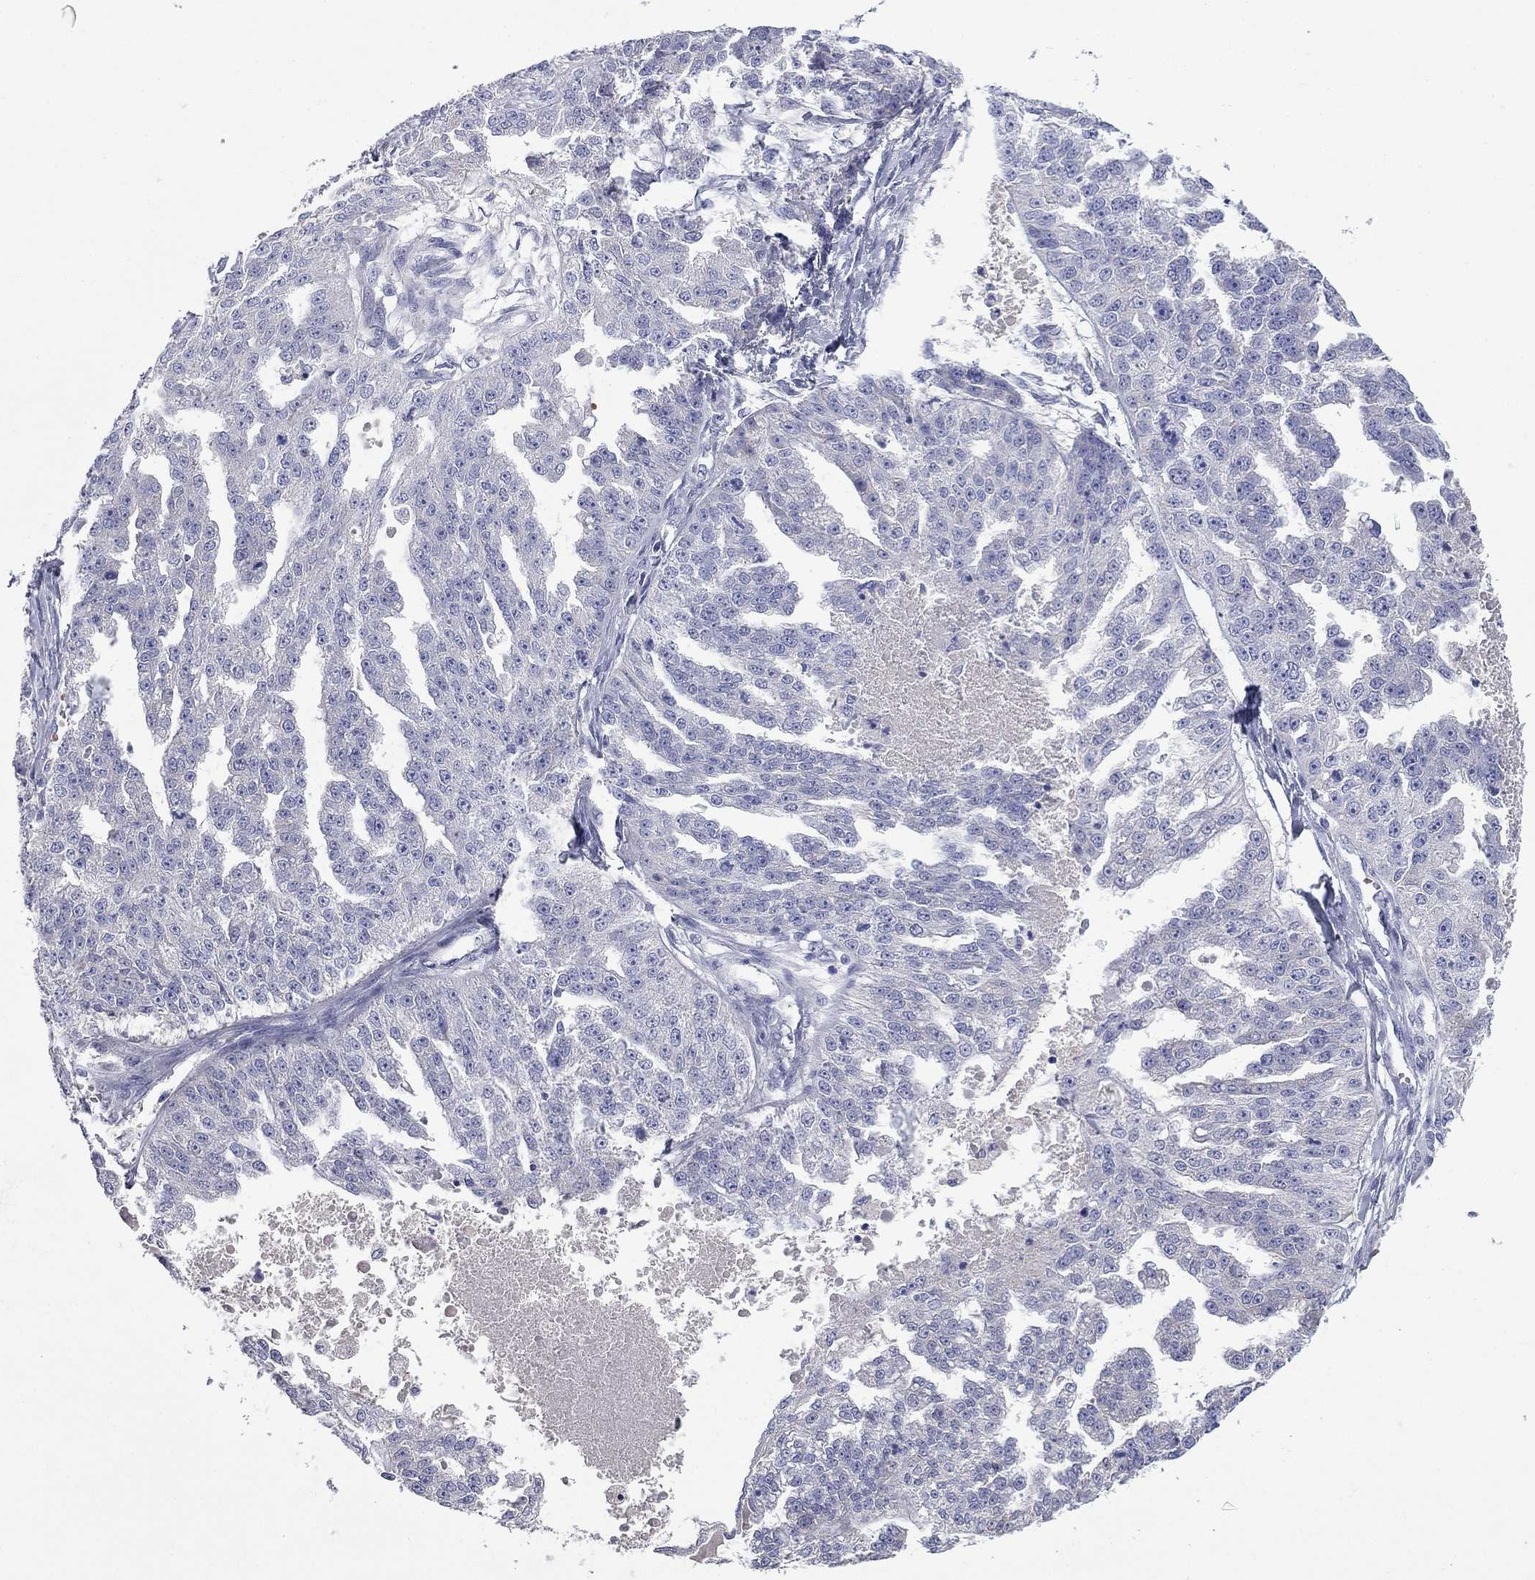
{"staining": {"intensity": "negative", "quantity": "none", "location": "none"}, "tissue": "ovarian cancer", "cell_type": "Tumor cells", "image_type": "cancer", "snomed": [{"axis": "morphology", "description": "Cystadenocarcinoma, serous, NOS"}, {"axis": "topography", "description": "Ovary"}], "caption": "IHC photomicrograph of neoplastic tissue: human ovarian cancer (serous cystadenocarcinoma) stained with DAB (3,3'-diaminobenzidine) exhibits no significant protein expression in tumor cells.", "gene": "UNC119B", "patient": {"sex": "female", "age": 58}}